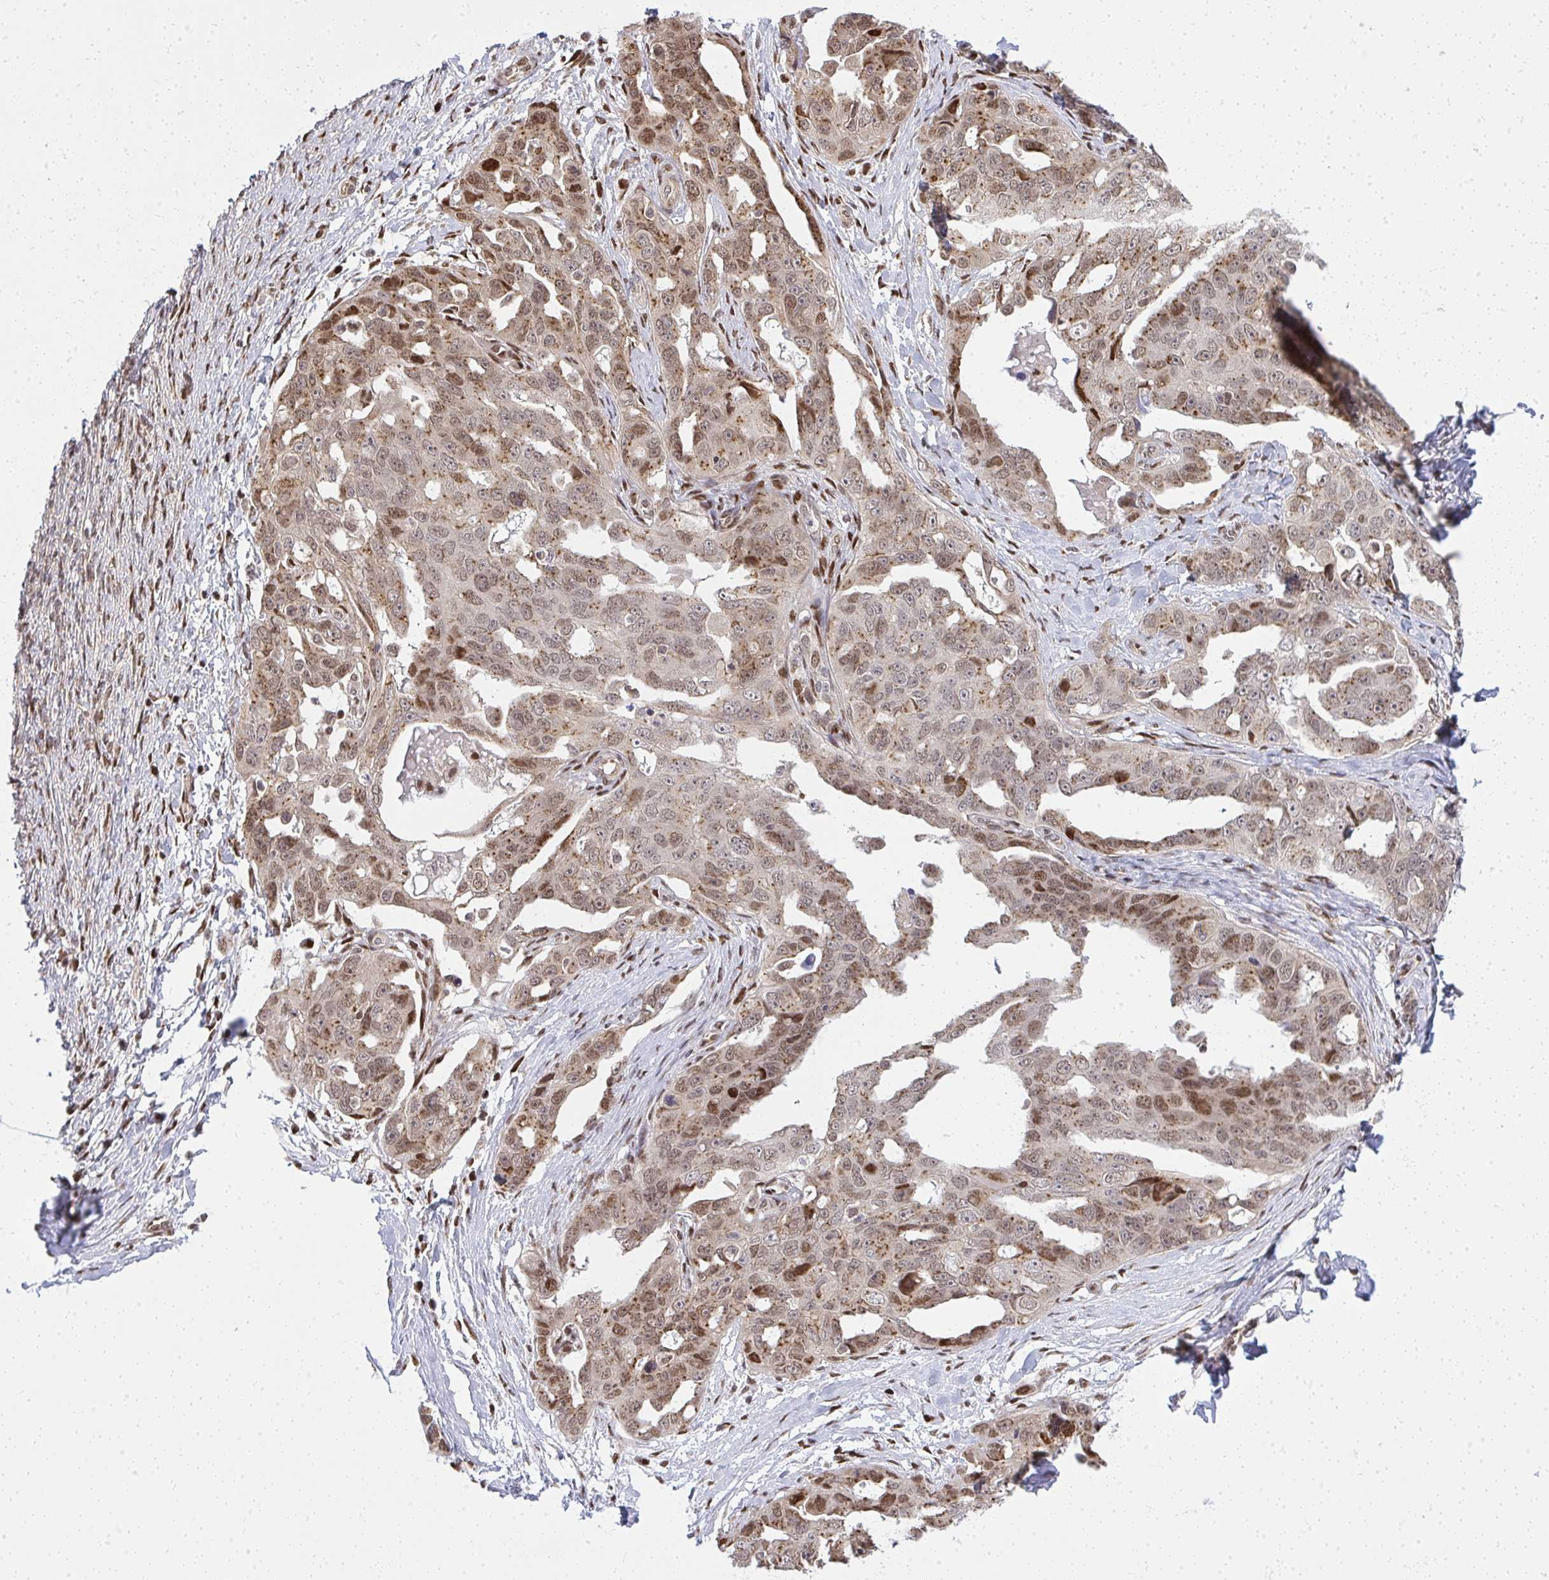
{"staining": {"intensity": "moderate", "quantity": ">75%", "location": "cytoplasmic/membranous,nuclear"}, "tissue": "ovarian cancer", "cell_type": "Tumor cells", "image_type": "cancer", "snomed": [{"axis": "morphology", "description": "Carcinoma, endometroid"}, {"axis": "topography", "description": "Ovary"}], "caption": "Ovarian endometroid carcinoma stained with DAB immunohistochemistry (IHC) exhibits medium levels of moderate cytoplasmic/membranous and nuclear expression in about >75% of tumor cells.", "gene": "PIGY", "patient": {"sex": "female", "age": 70}}